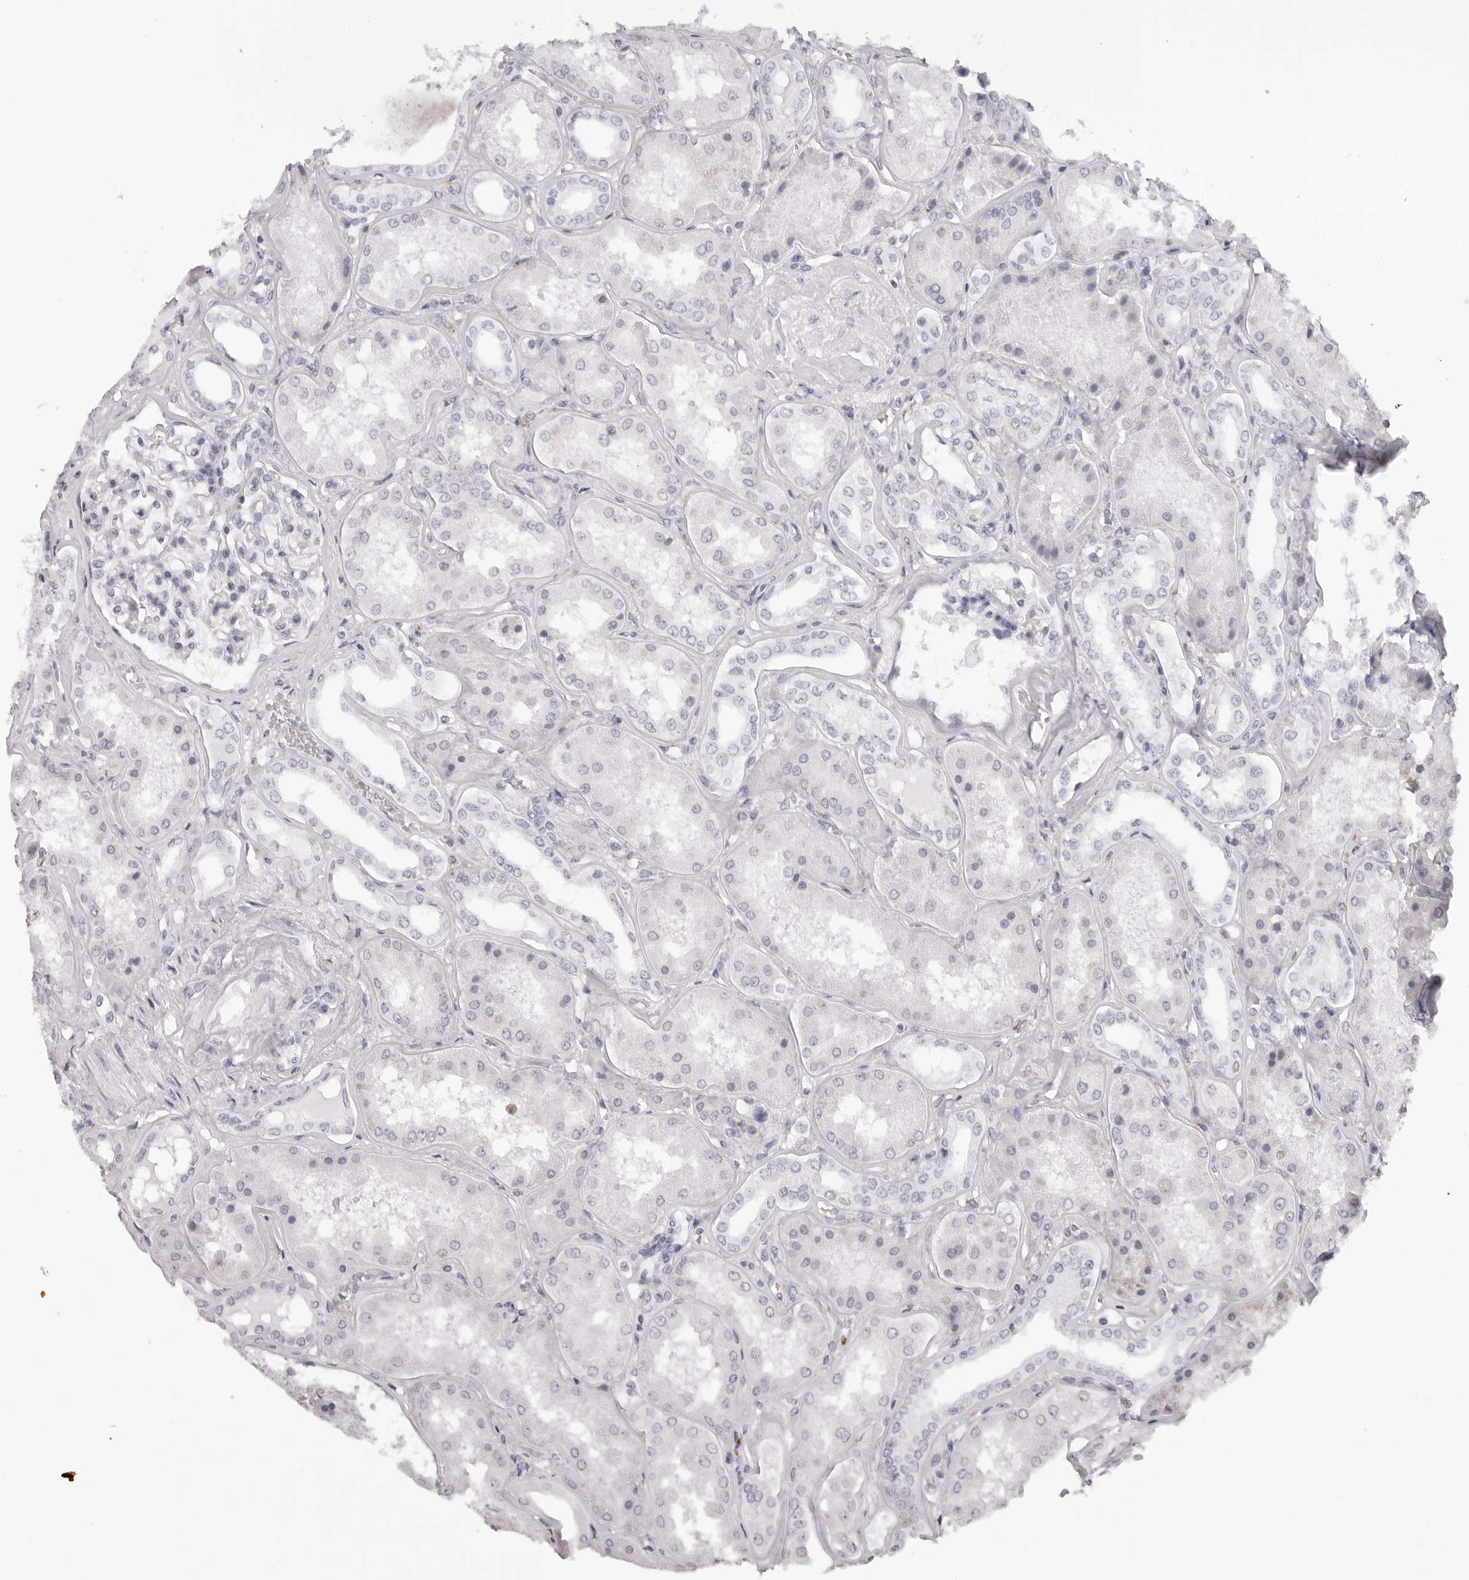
{"staining": {"intensity": "negative", "quantity": "none", "location": "none"}, "tissue": "kidney", "cell_type": "Cells in glomeruli", "image_type": "normal", "snomed": [{"axis": "morphology", "description": "Normal tissue, NOS"}, {"axis": "topography", "description": "Kidney"}], "caption": "Protein analysis of benign kidney displays no significant staining in cells in glomeruli. (Brightfield microscopy of DAB (3,3'-diaminobenzidine) immunohistochemistry (IHC) at high magnification).", "gene": "RHO", "patient": {"sex": "female", "age": 56}}